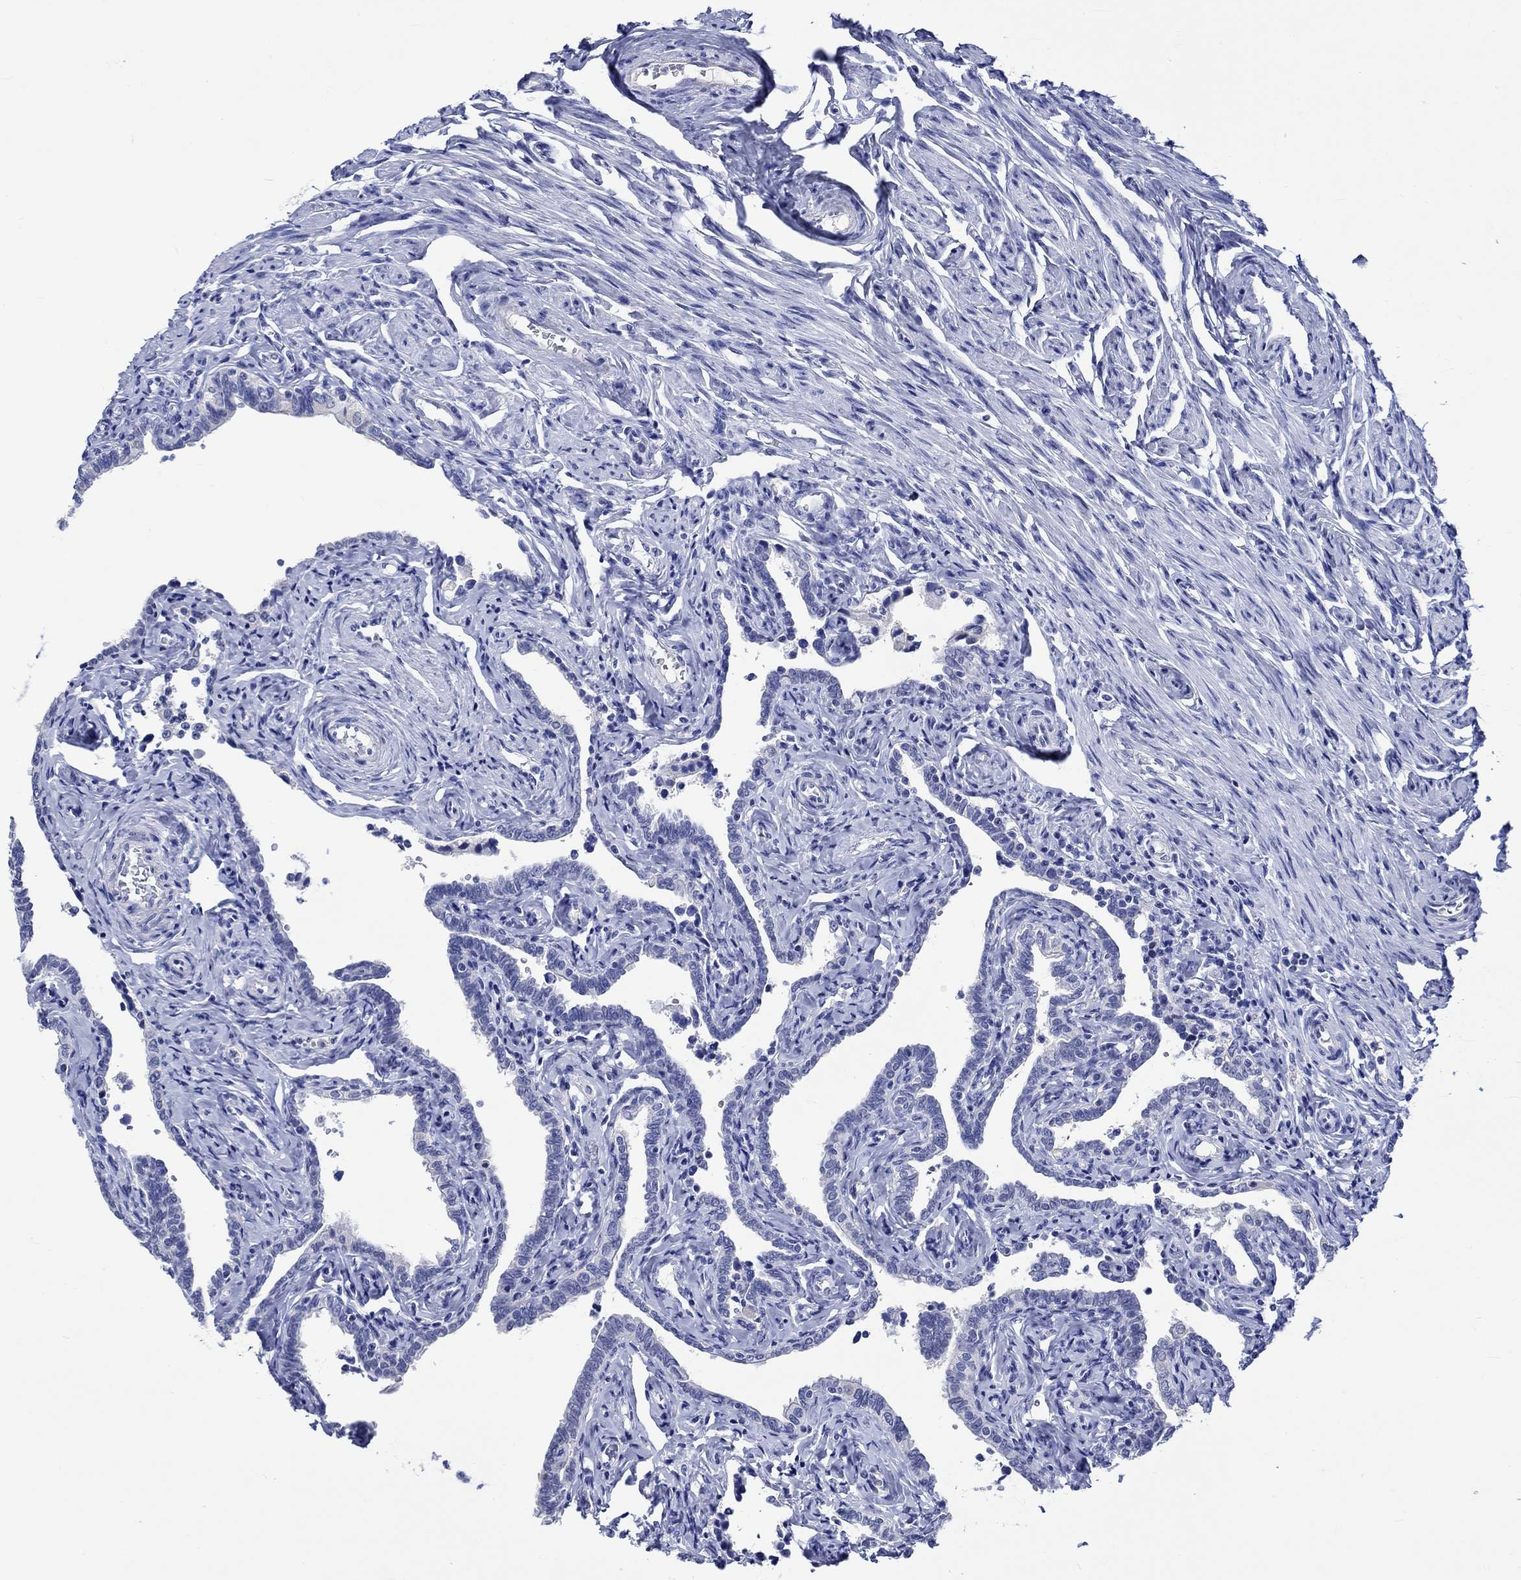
{"staining": {"intensity": "negative", "quantity": "none", "location": "none"}, "tissue": "fallopian tube", "cell_type": "Glandular cells", "image_type": "normal", "snomed": [{"axis": "morphology", "description": "Normal tissue, NOS"}, {"axis": "topography", "description": "Fallopian tube"}, {"axis": "topography", "description": "Ovary"}], "caption": "Photomicrograph shows no significant protein expression in glandular cells of normal fallopian tube.", "gene": "KLHL35", "patient": {"sex": "female", "age": 54}}